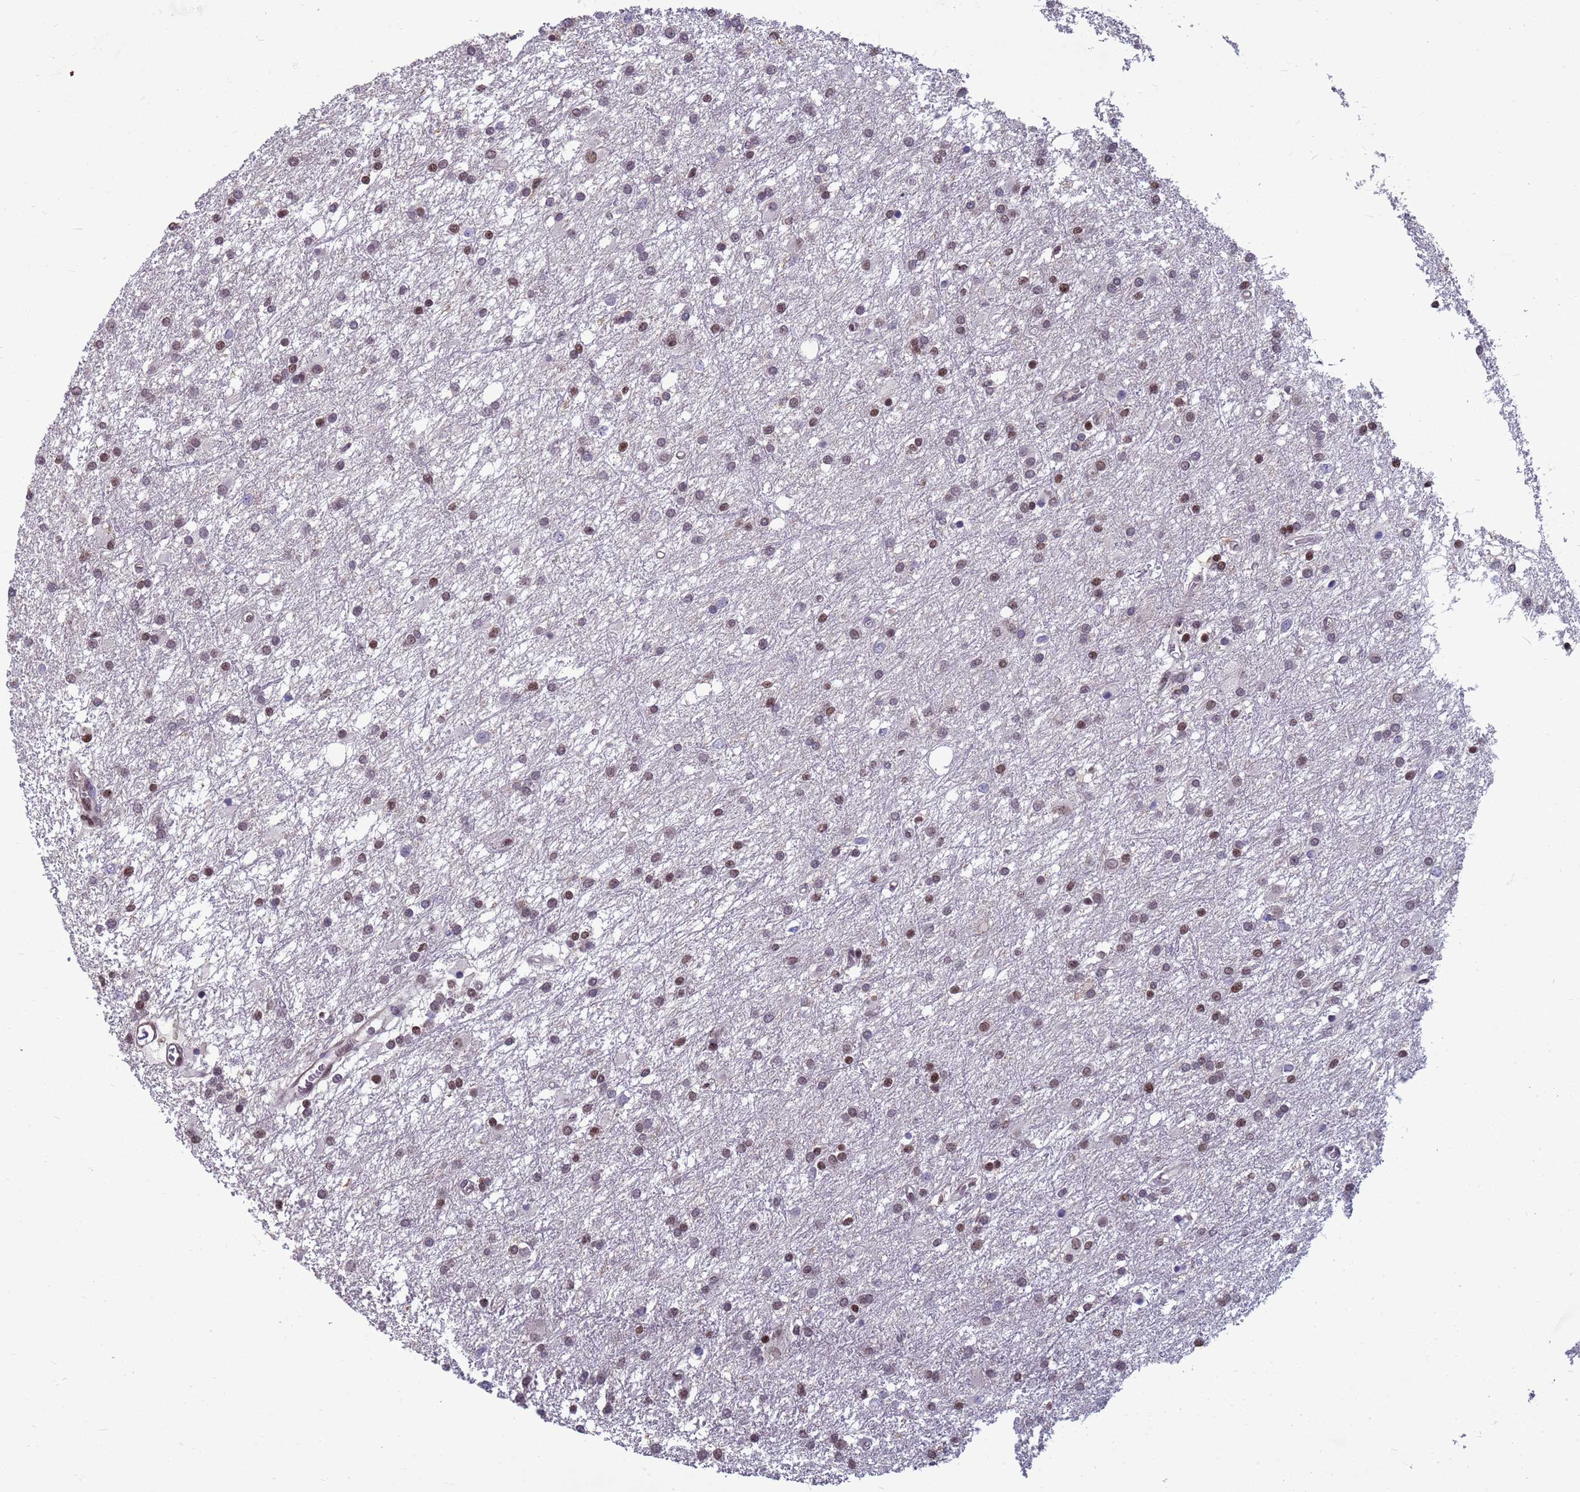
{"staining": {"intensity": "moderate", "quantity": "25%-75%", "location": "nuclear"}, "tissue": "glioma", "cell_type": "Tumor cells", "image_type": "cancer", "snomed": [{"axis": "morphology", "description": "Glioma, malignant, High grade"}, {"axis": "topography", "description": "Brain"}], "caption": "Protein staining by immunohistochemistry displays moderate nuclear positivity in about 25%-75% of tumor cells in malignant glioma (high-grade).", "gene": "NSL1", "patient": {"sex": "female", "age": 50}}